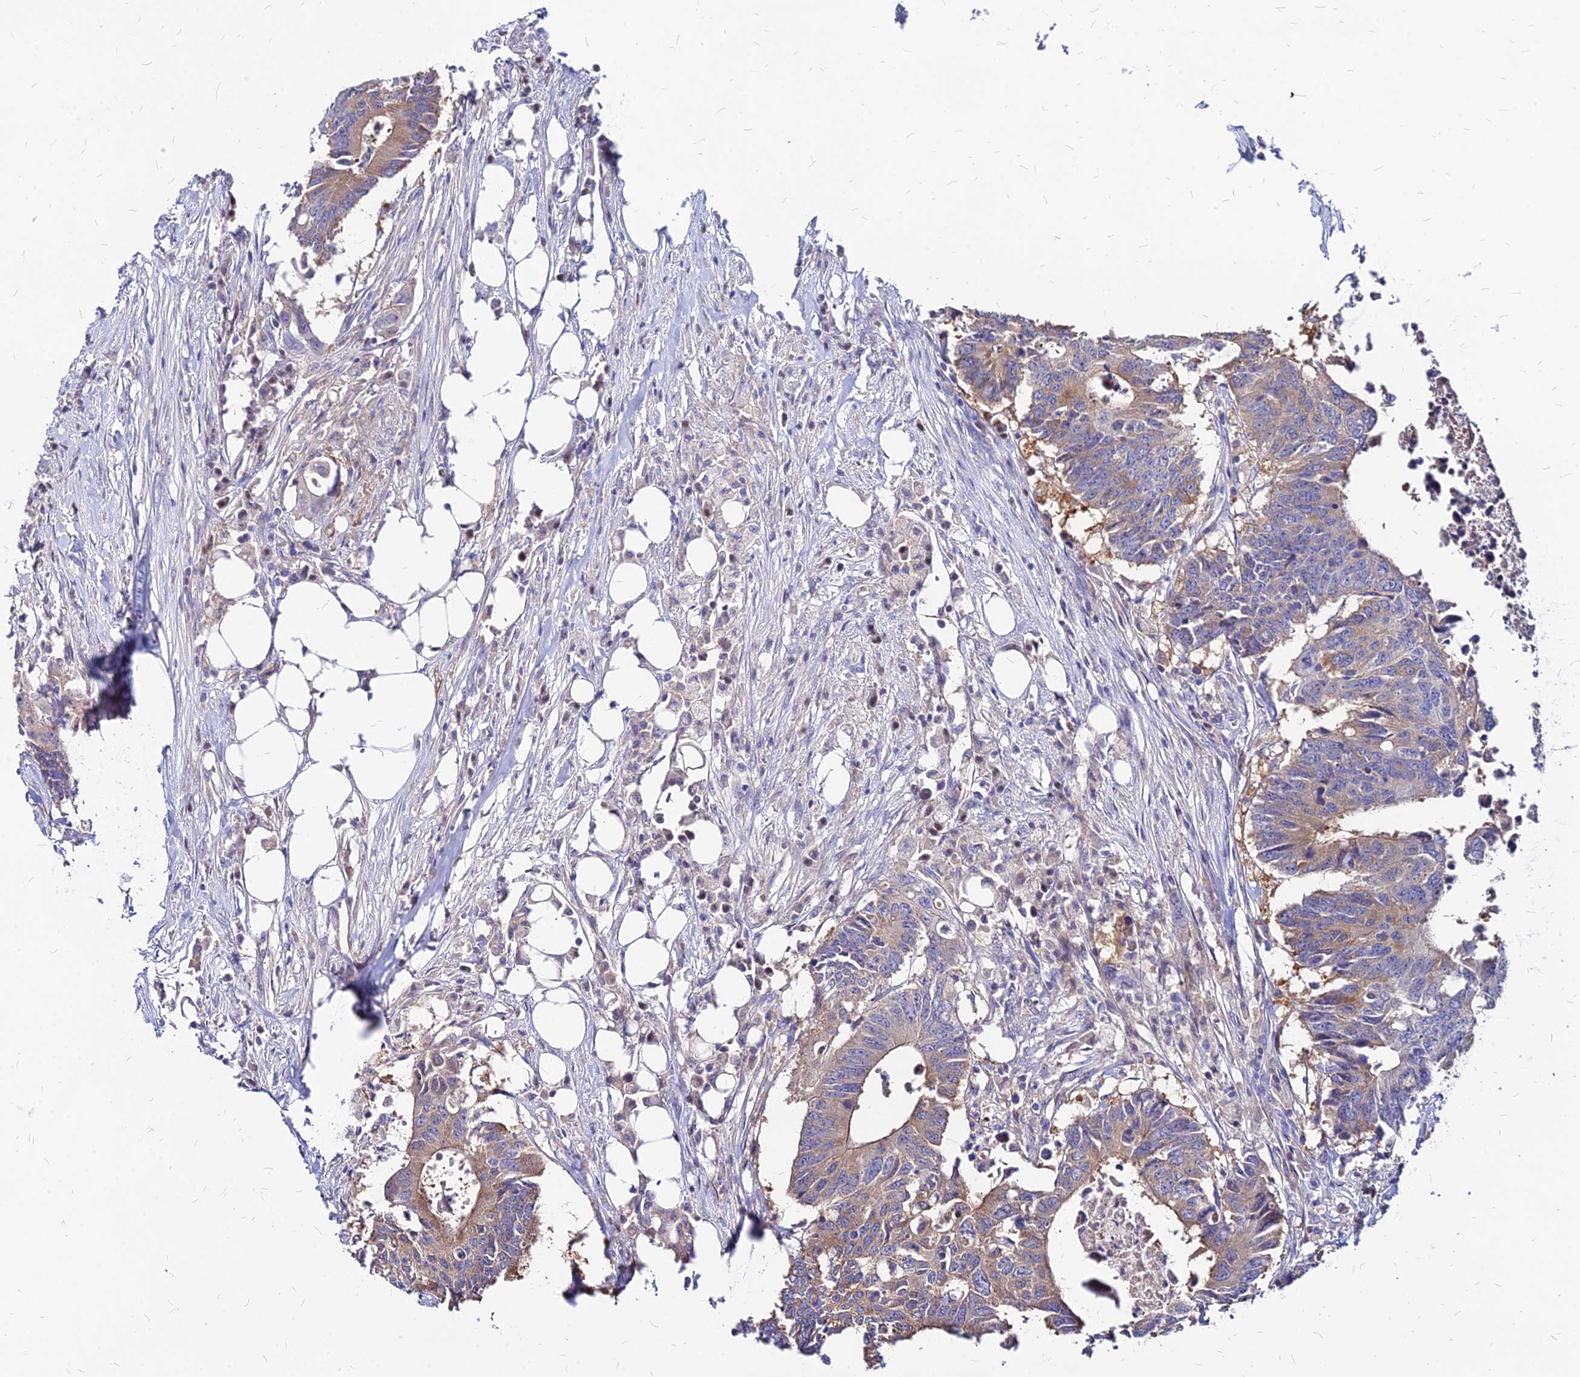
{"staining": {"intensity": "weak", "quantity": "25%-75%", "location": "cytoplasmic/membranous"}, "tissue": "colorectal cancer", "cell_type": "Tumor cells", "image_type": "cancer", "snomed": [{"axis": "morphology", "description": "Adenocarcinoma, NOS"}, {"axis": "topography", "description": "Colon"}], "caption": "This is an image of immunohistochemistry (IHC) staining of colorectal cancer, which shows weak positivity in the cytoplasmic/membranous of tumor cells.", "gene": "ACSM6", "patient": {"sex": "male", "age": 71}}